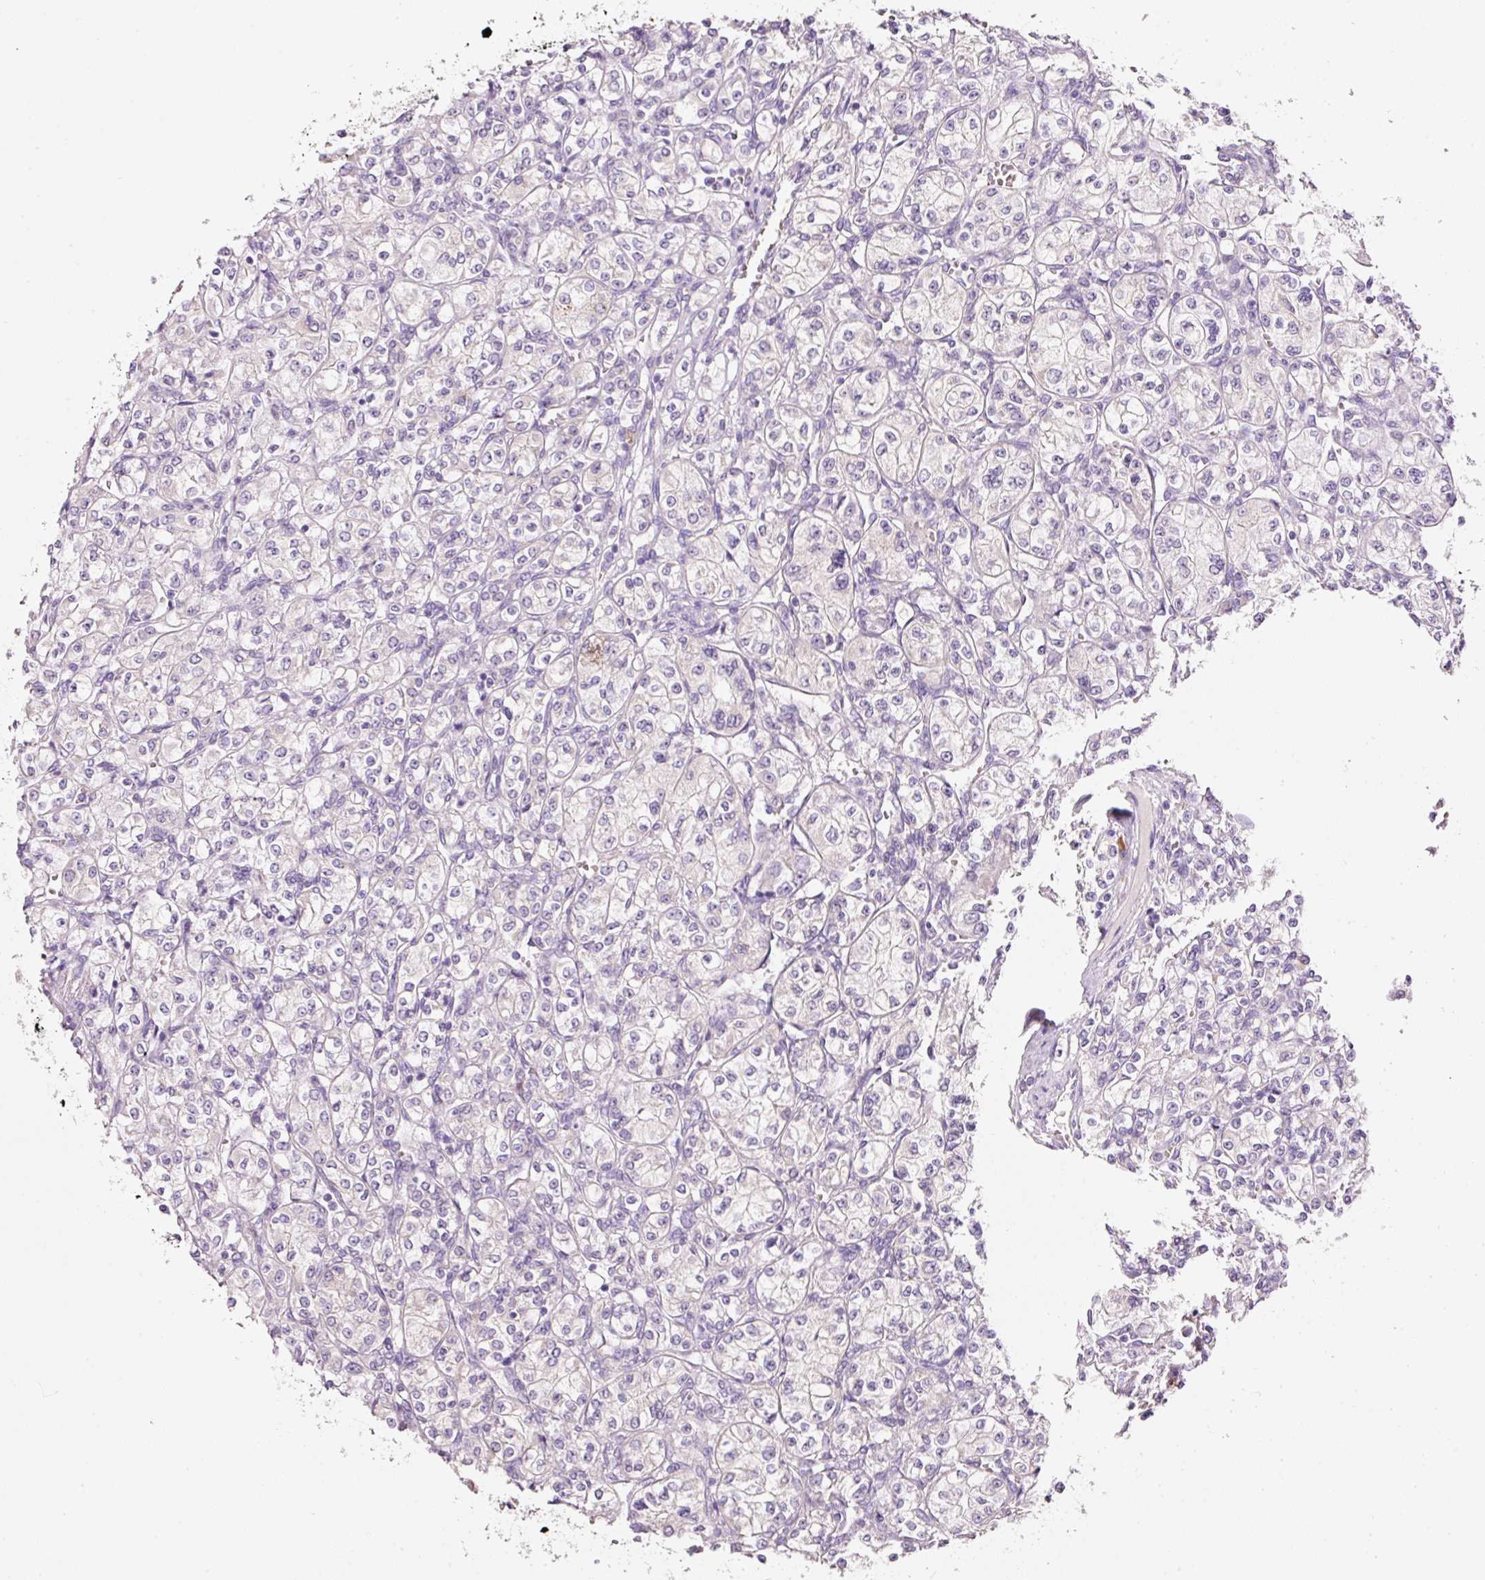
{"staining": {"intensity": "negative", "quantity": "none", "location": "none"}, "tissue": "renal cancer", "cell_type": "Tumor cells", "image_type": "cancer", "snomed": [{"axis": "morphology", "description": "Adenocarcinoma, NOS"}, {"axis": "topography", "description": "Kidney"}], "caption": "Histopathology image shows no protein expression in tumor cells of adenocarcinoma (renal) tissue.", "gene": "TENT5C", "patient": {"sex": "male", "age": 77}}